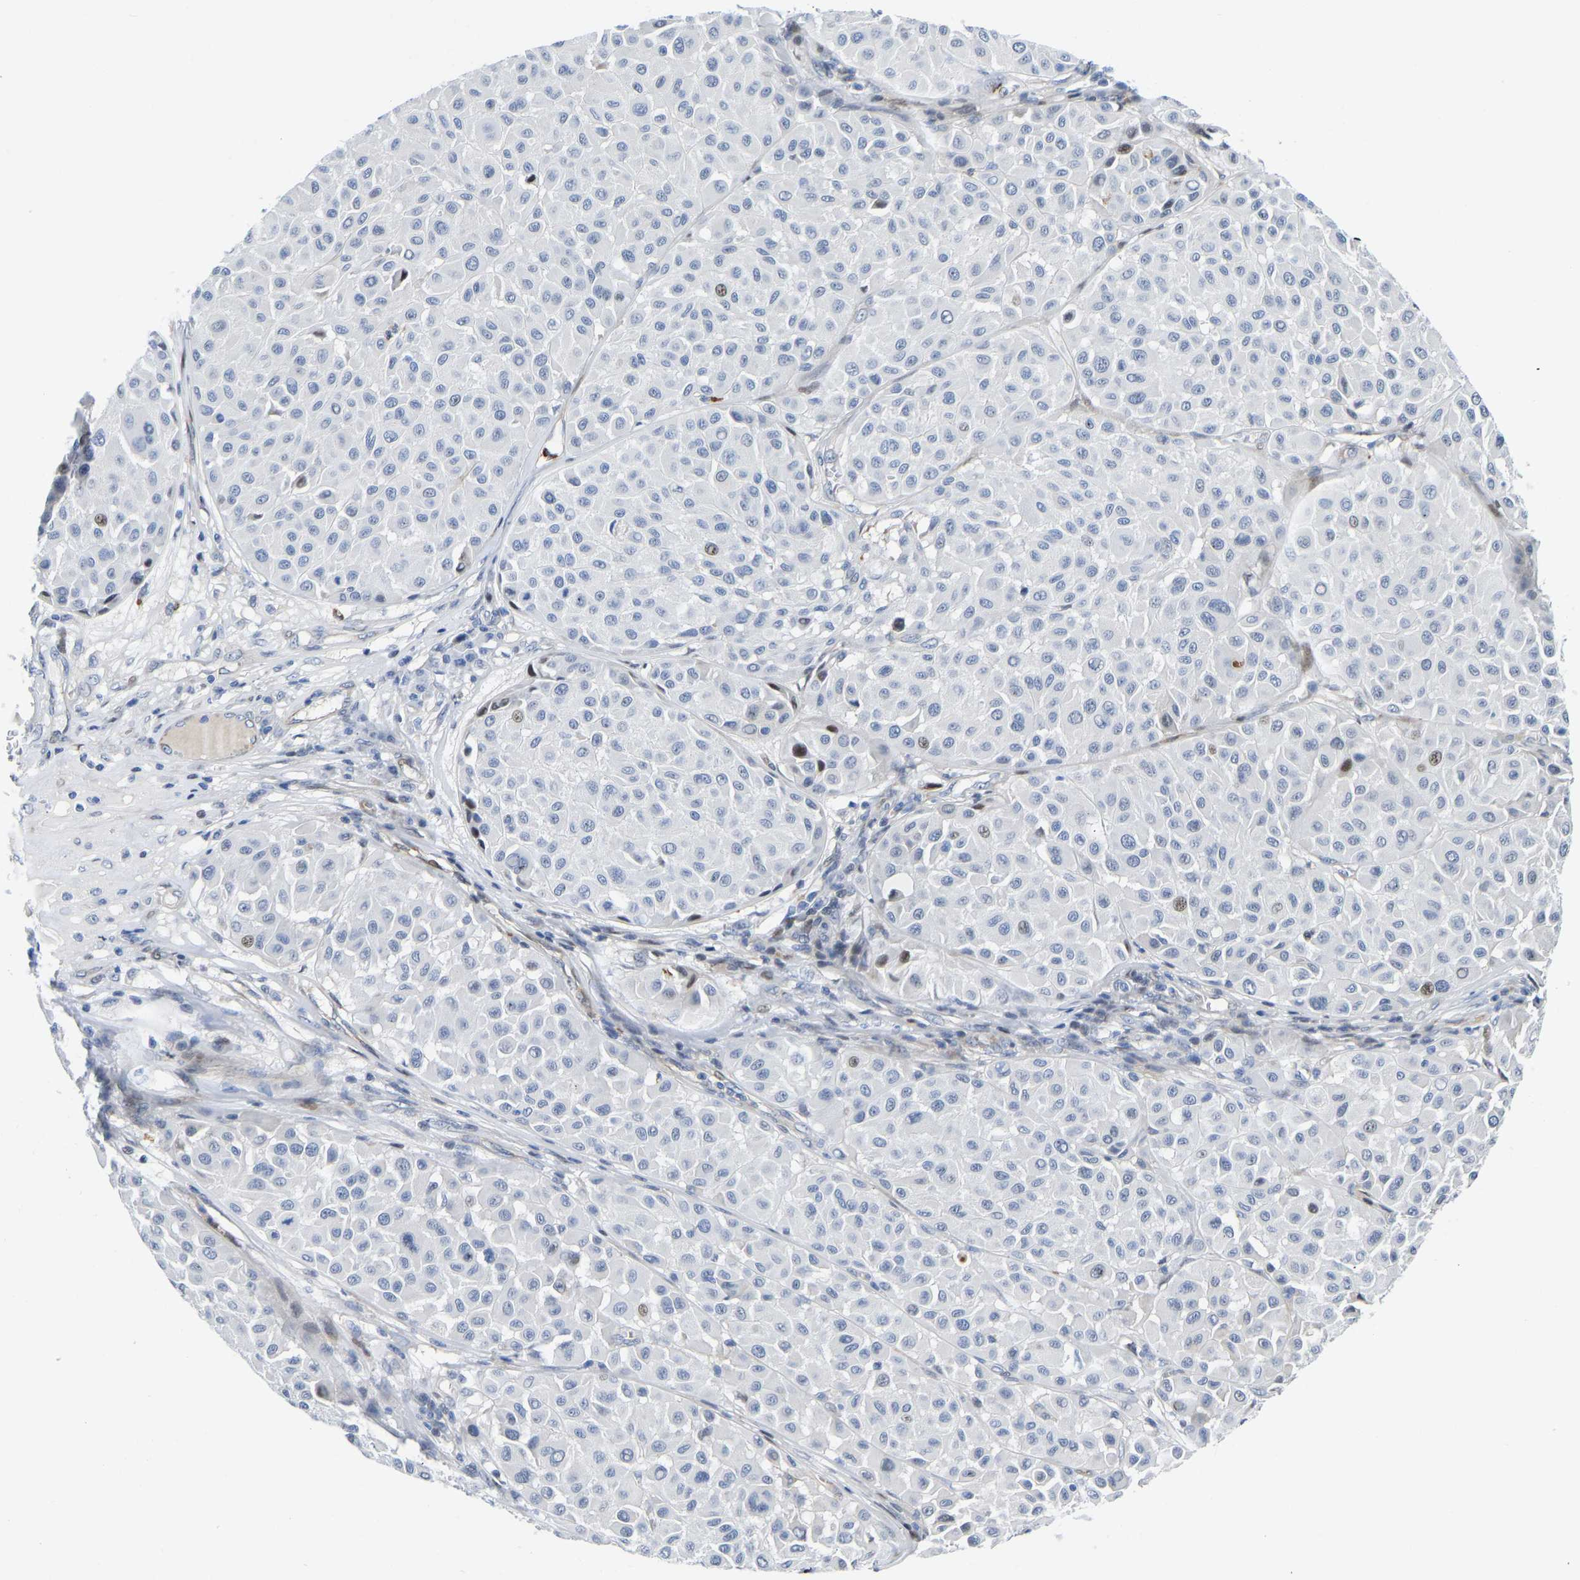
{"staining": {"intensity": "weak", "quantity": "<25%", "location": "nuclear"}, "tissue": "melanoma", "cell_type": "Tumor cells", "image_type": "cancer", "snomed": [{"axis": "morphology", "description": "Malignant melanoma, Metastatic site"}, {"axis": "topography", "description": "Soft tissue"}], "caption": "This is an immunohistochemistry (IHC) photomicrograph of malignant melanoma (metastatic site). There is no staining in tumor cells.", "gene": "HDAC5", "patient": {"sex": "male", "age": 41}}